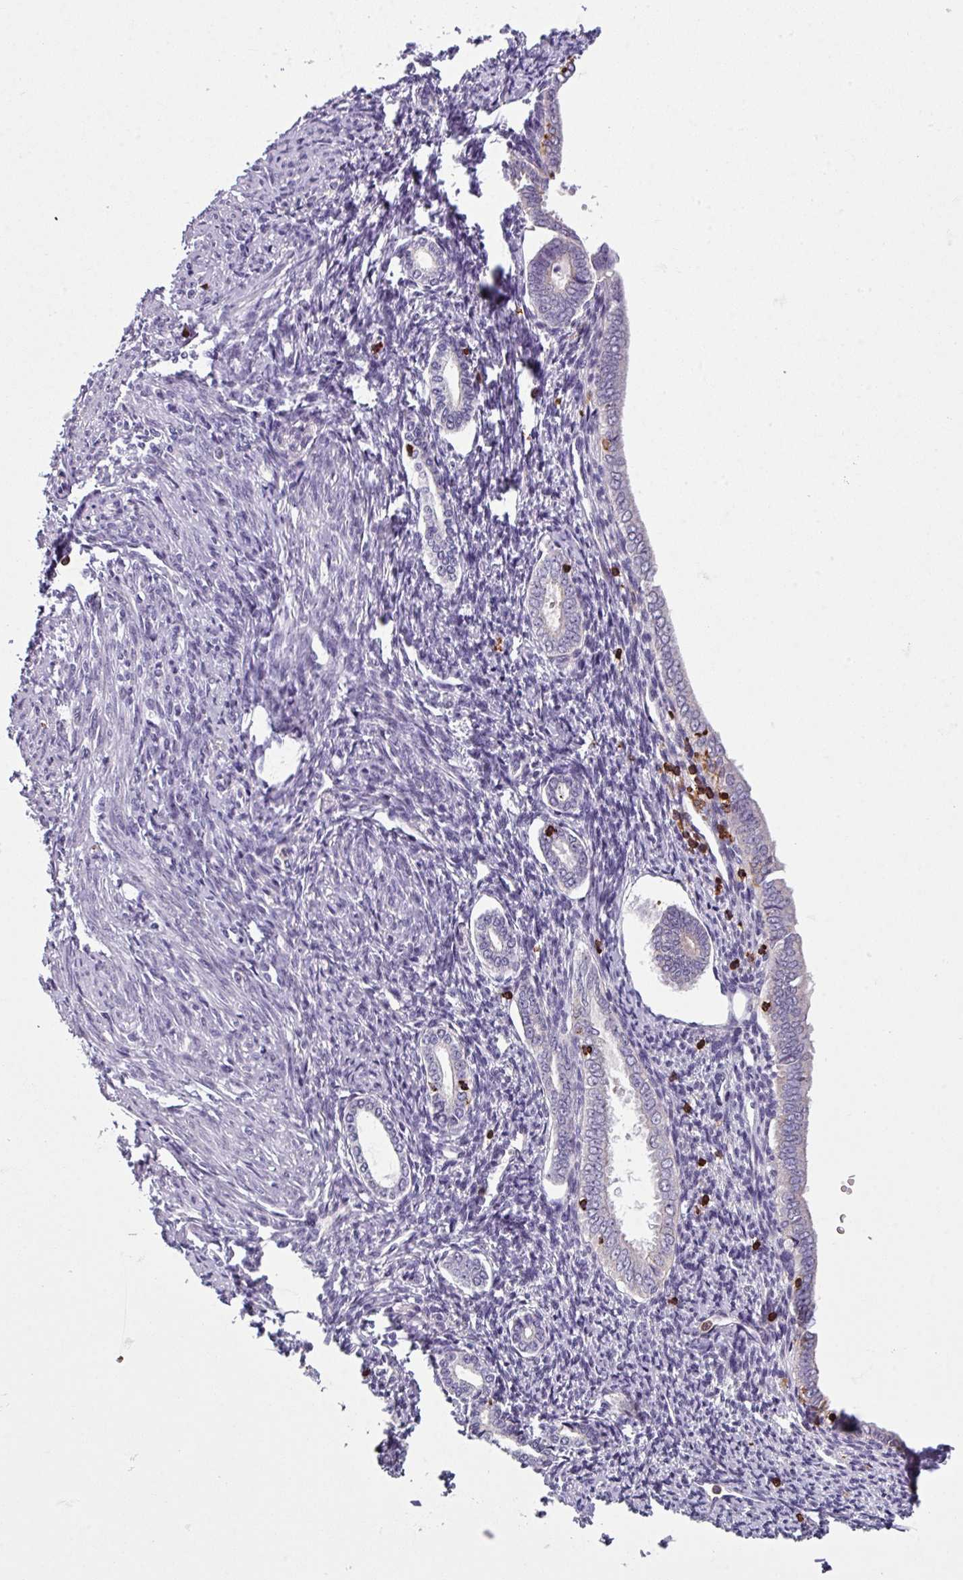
{"staining": {"intensity": "negative", "quantity": "none", "location": "none"}, "tissue": "endometrium", "cell_type": "Cells in endometrial stroma", "image_type": "normal", "snomed": [{"axis": "morphology", "description": "Normal tissue, NOS"}, {"axis": "topography", "description": "Endometrium"}], "caption": "High power microscopy histopathology image of an immunohistochemistry (IHC) micrograph of normal endometrium, revealing no significant staining in cells in endometrial stroma. Brightfield microscopy of immunohistochemistry stained with DAB (brown) and hematoxylin (blue), captured at high magnification.", "gene": "NEDD9", "patient": {"sex": "female", "age": 63}}